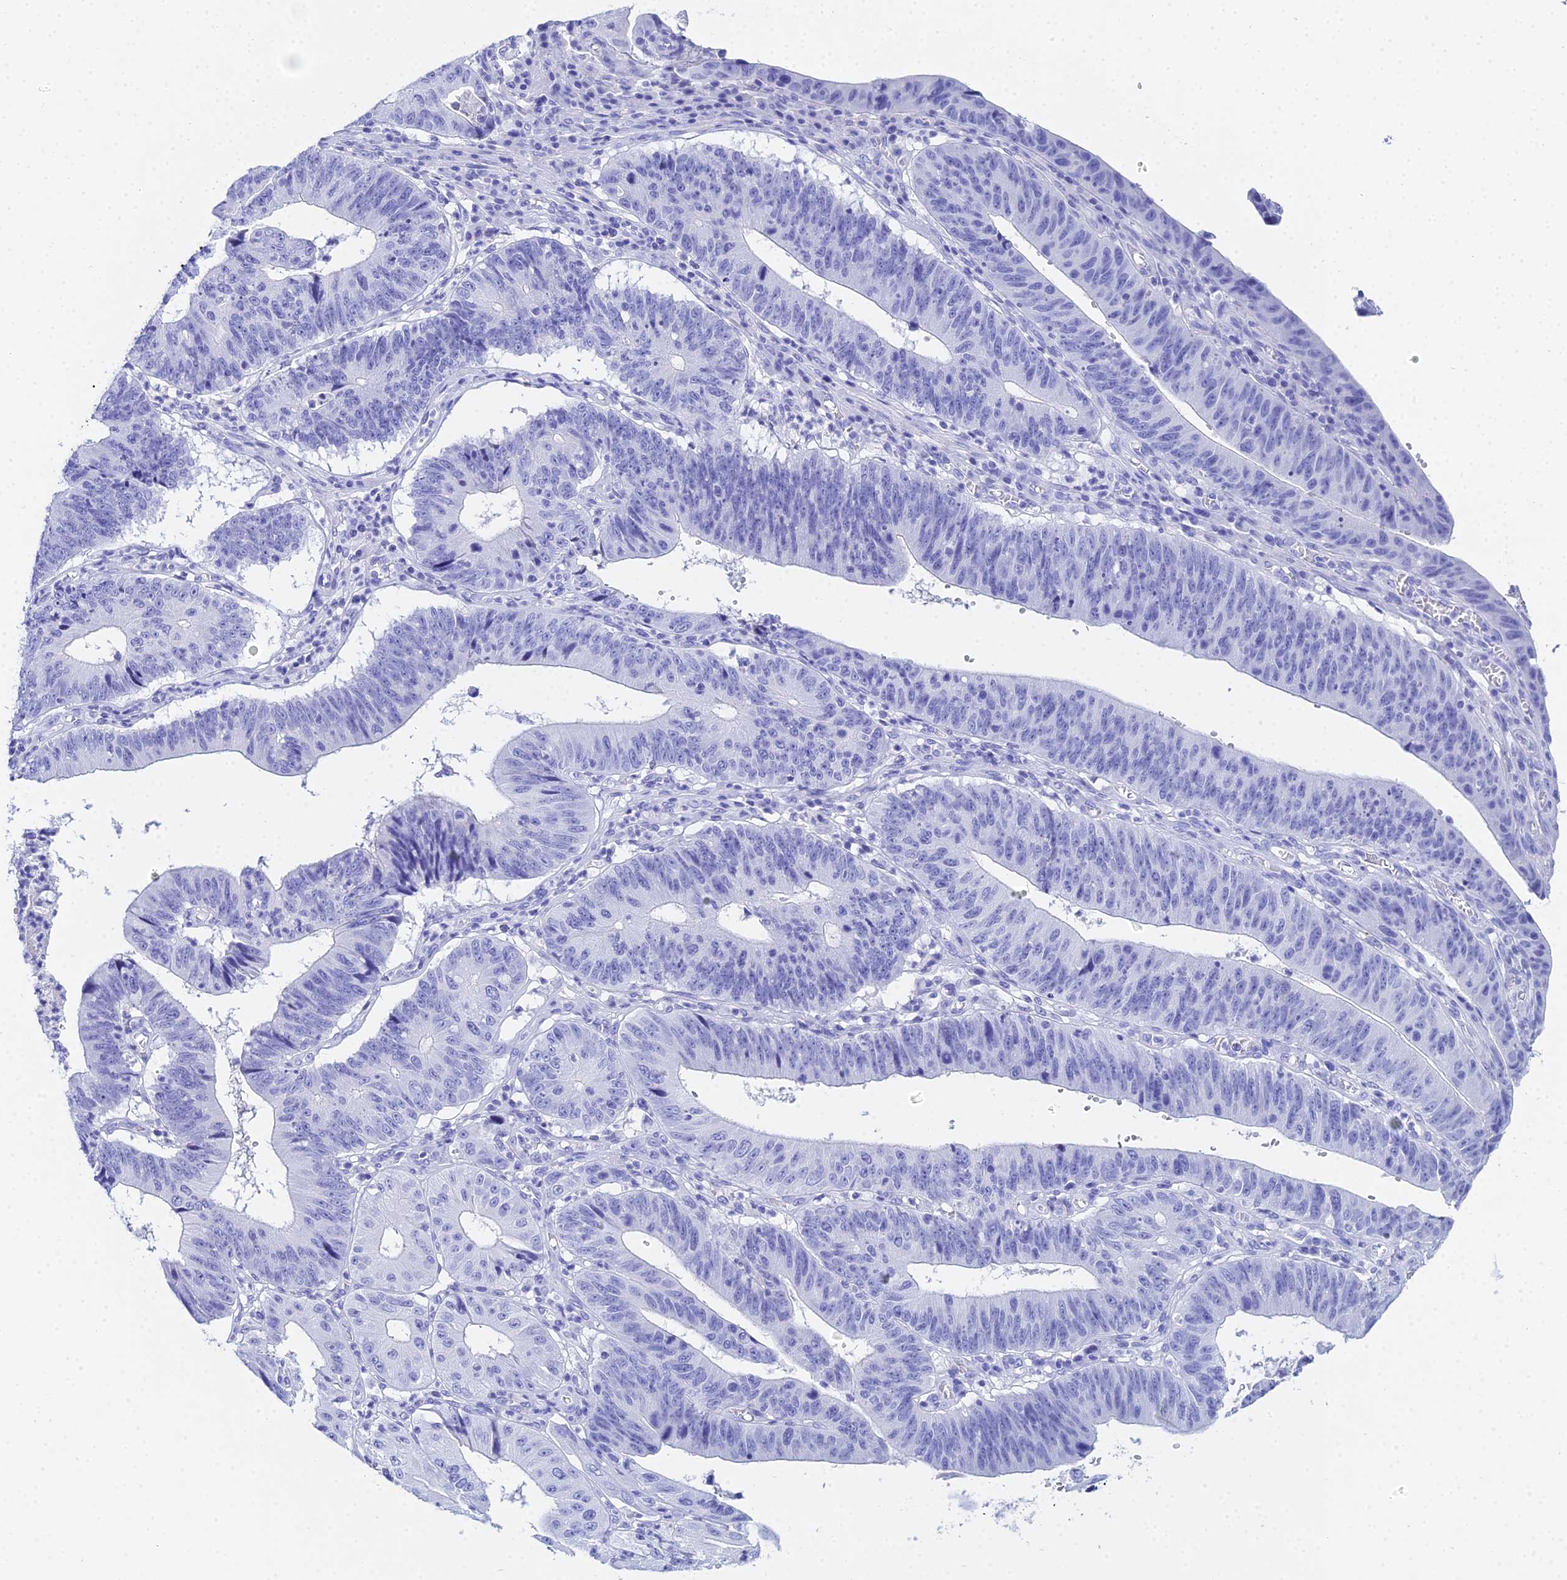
{"staining": {"intensity": "negative", "quantity": "none", "location": "none"}, "tissue": "stomach cancer", "cell_type": "Tumor cells", "image_type": "cancer", "snomed": [{"axis": "morphology", "description": "Adenocarcinoma, NOS"}, {"axis": "topography", "description": "Stomach"}], "caption": "Stomach cancer stained for a protein using IHC reveals no expression tumor cells.", "gene": "CELA3A", "patient": {"sex": "male", "age": 59}}